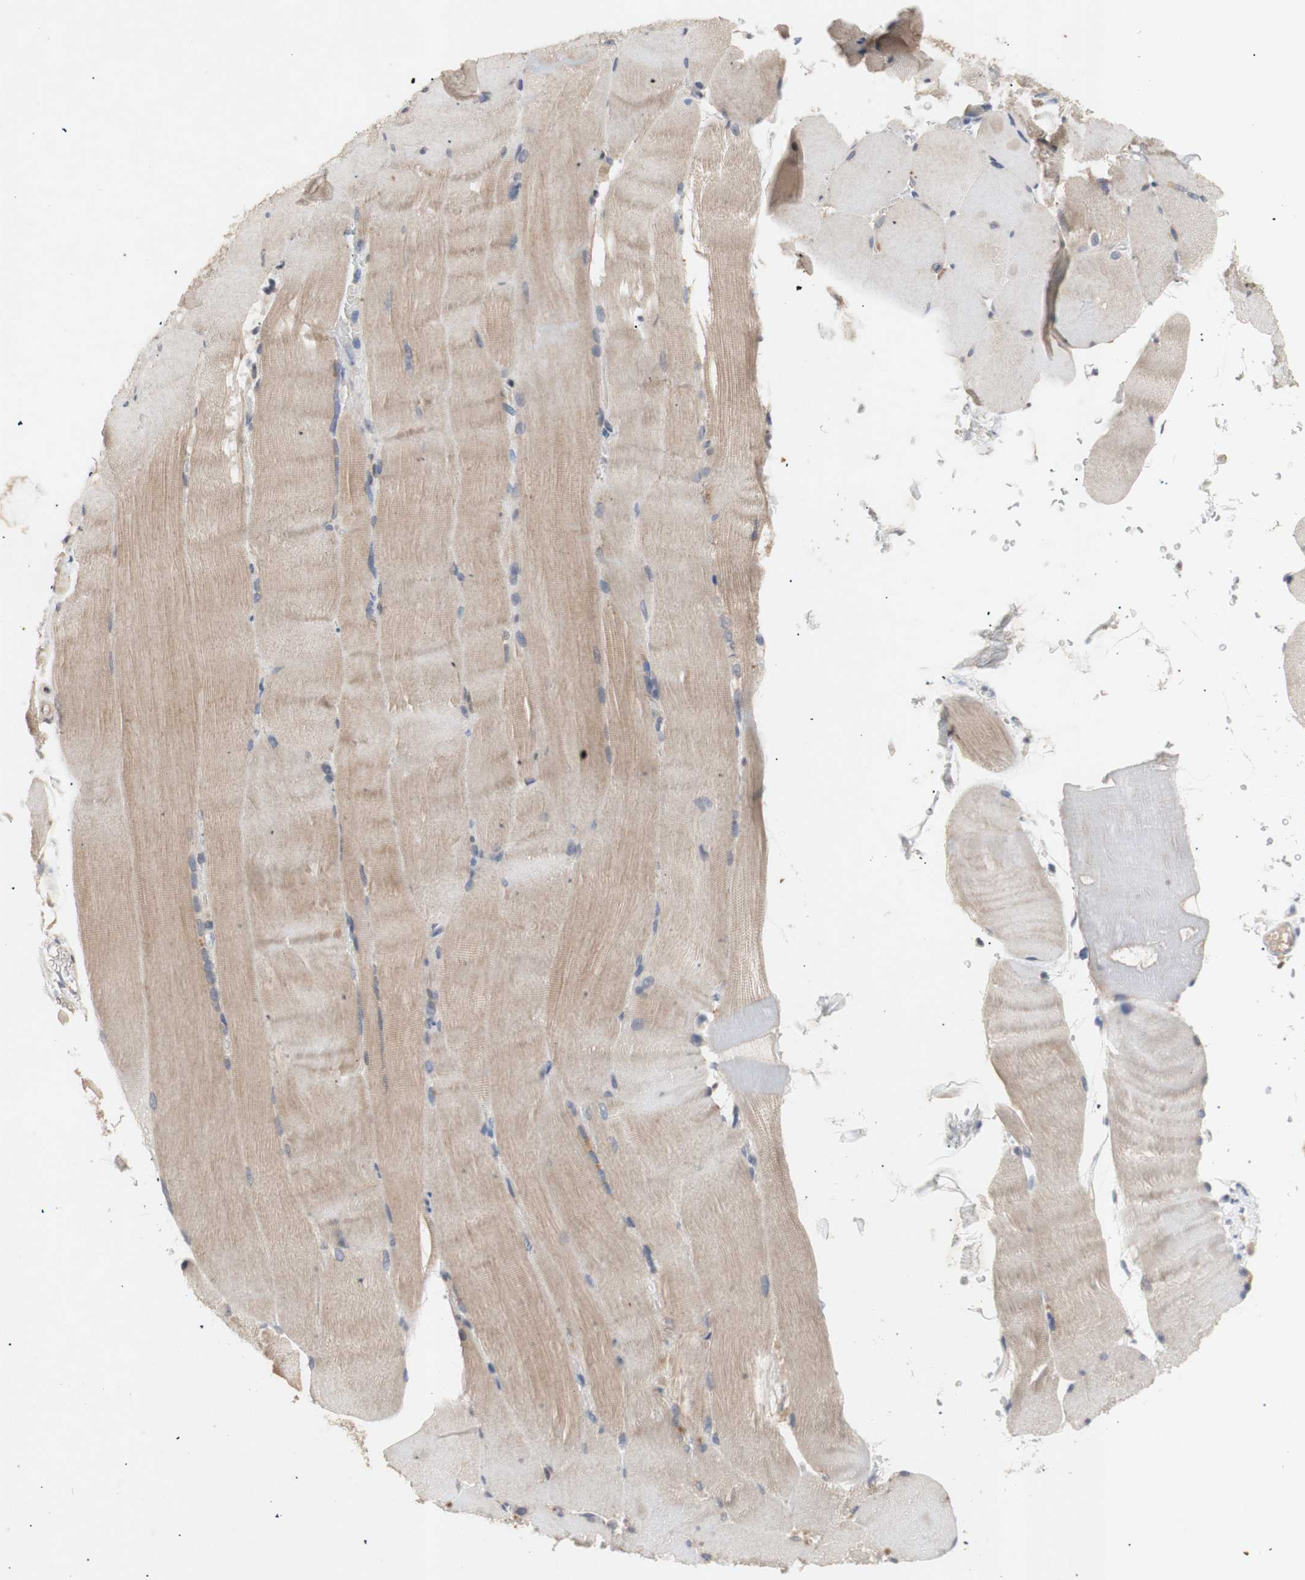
{"staining": {"intensity": "weak", "quantity": ">75%", "location": "cytoplasmic/membranous"}, "tissue": "skeletal muscle", "cell_type": "Myocytes", "image_type": "normal", "snomed": [{"axis": "morphology", "description": "Normal tissue, NOS"}, {"axis": "topography", "description": "Skin"}, {"axis": "topography", "description": "Skeletal muscle"}], "caption": "IHC photomicrograph of benign skeletal muscle: skeletal muscle stained using IHC displays low levels of weak protein expression localized specifically in the cytoplasmic/membranous of myocytes, appearing as a cytoplasmic/membranous brown color.", "gene": "FOSB", "patient": {"sex": "male", "age": 83}}